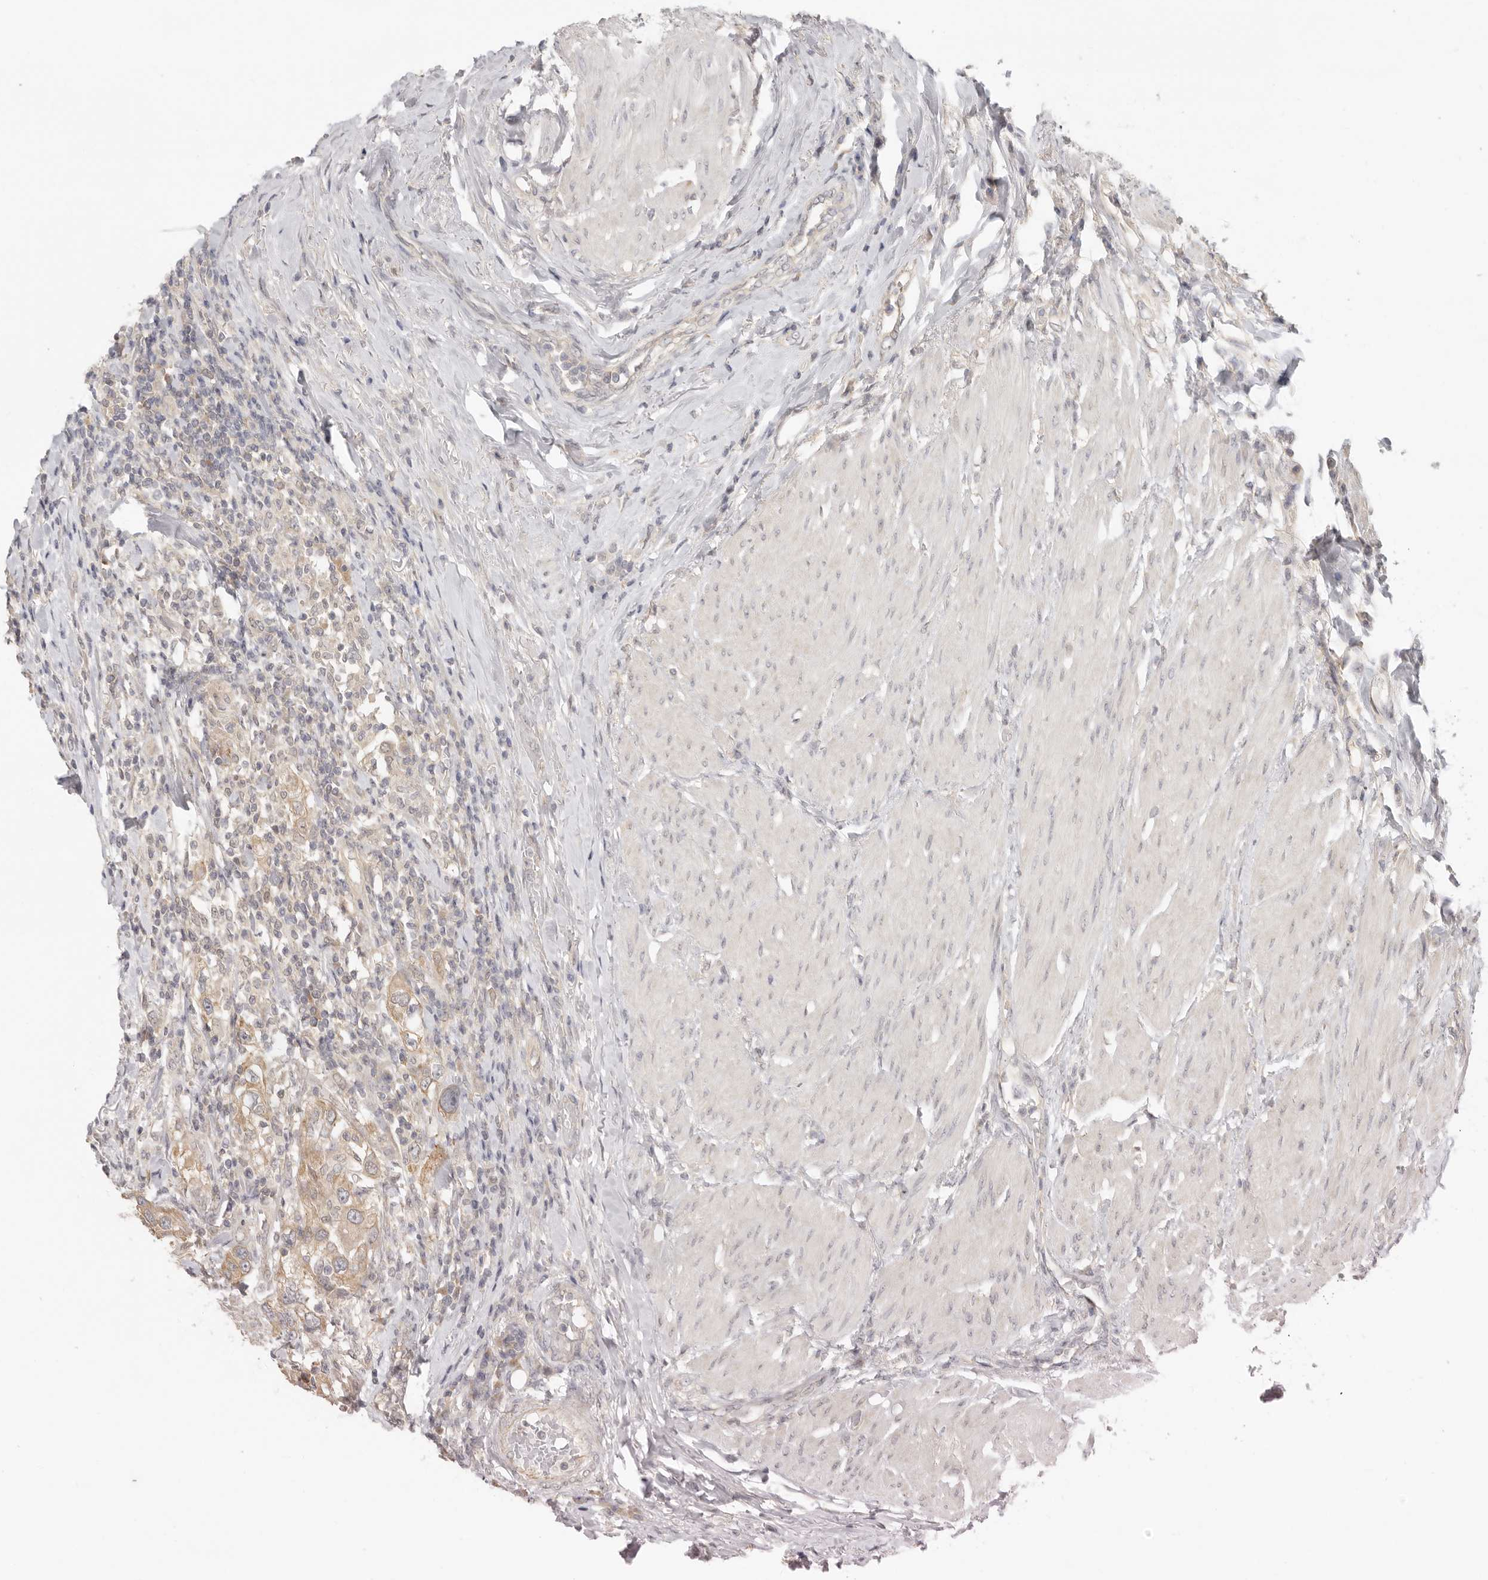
{"staining": {"intensity": "weak", "quantity": ">75%", "location": "cytoplasmic/membranous"}, "tissue": "urothelial cancer", "cell_type": "Tumor cells", "image_type": "cancer", "snomed": [{"axis": "morphology", "description": "Urothelial carcinoma, High grade"}, {"axis": "topography", "description": "Urinary bladder"}], "caption": "IHC of urothelial cancer displays low levels of weak cytoplasmic/membranous staining in approximately >75% of tumor cells.", "gene": "AHDC1", "patient": {"sex": "female", "age": 80}}